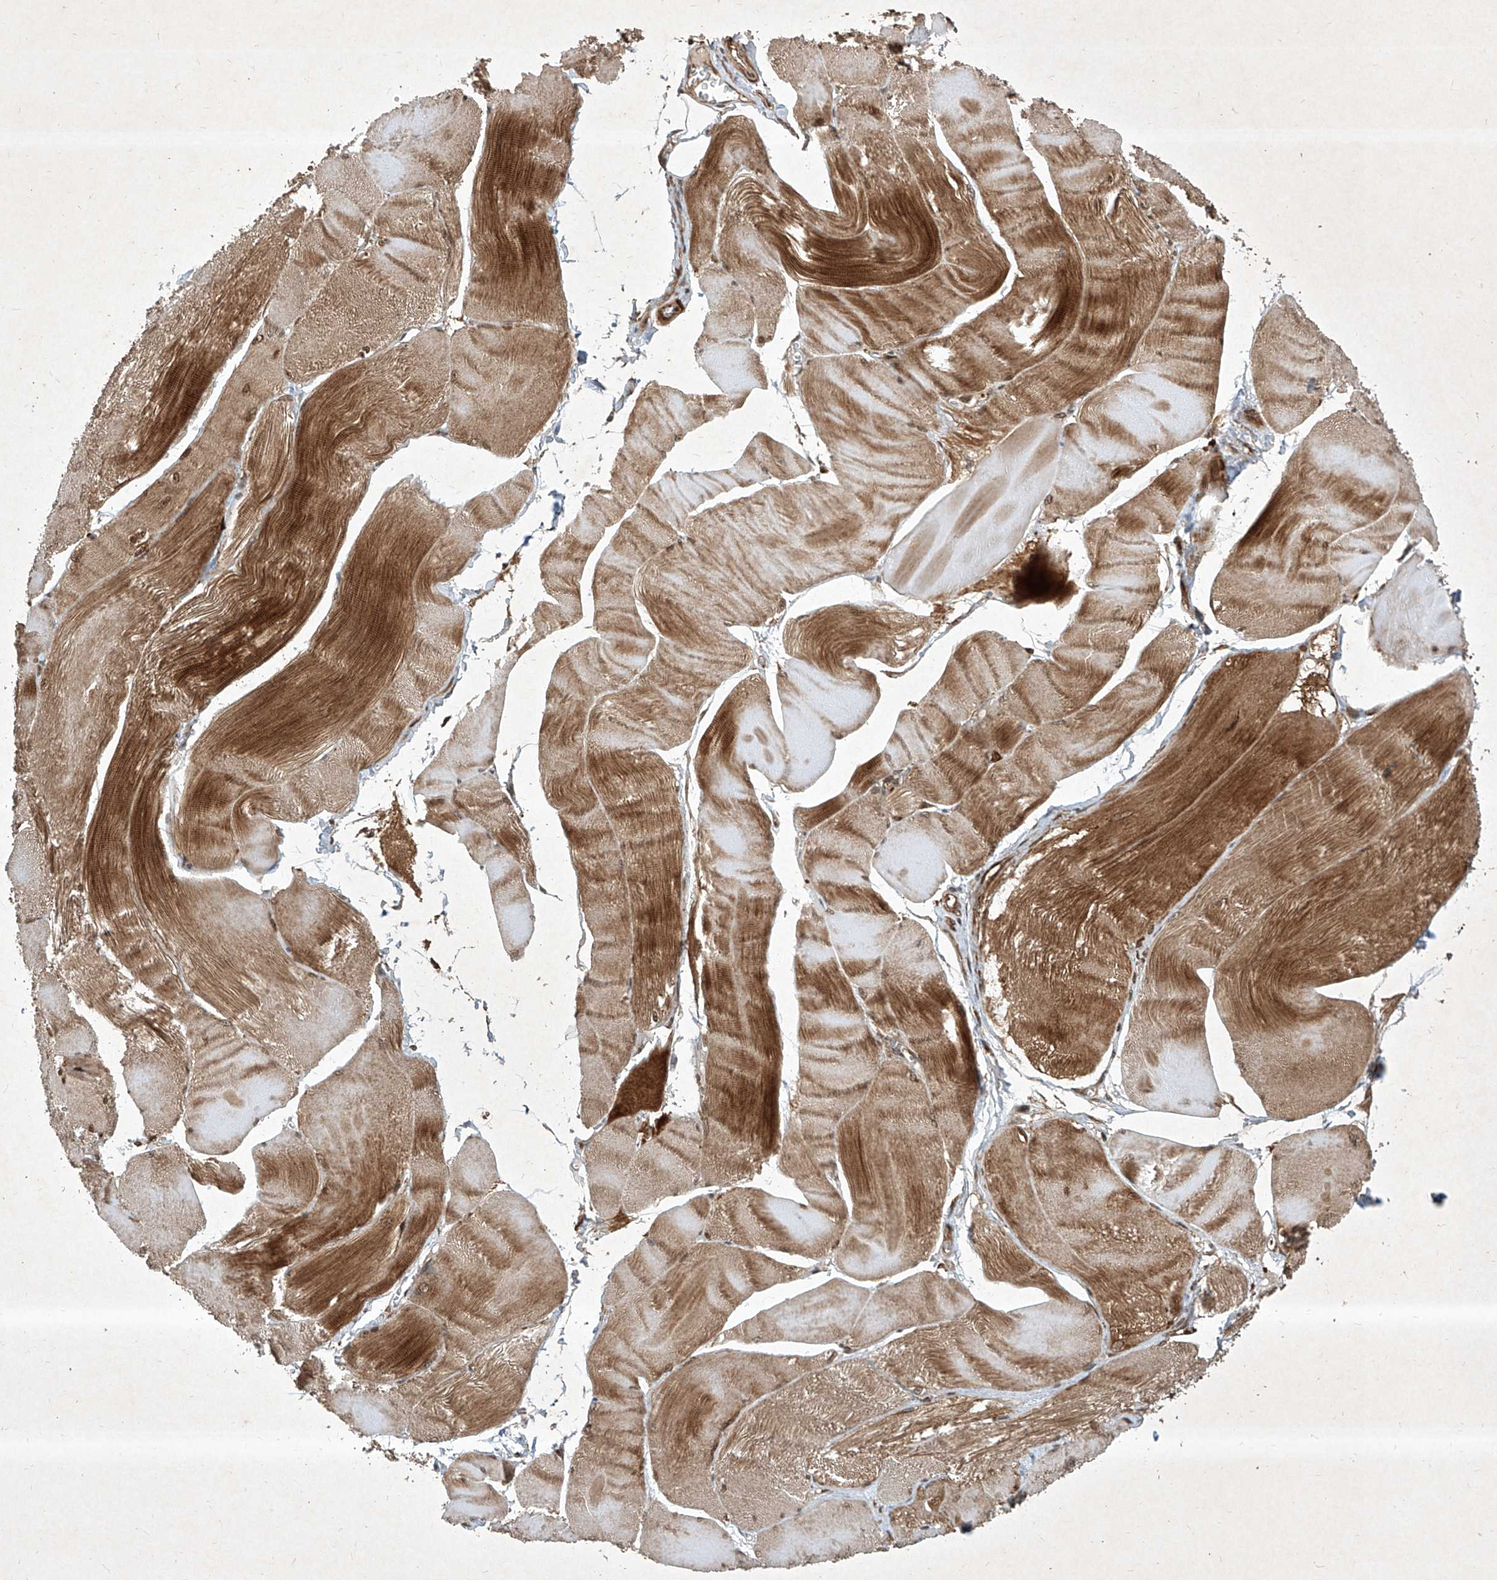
{"staining": {"intensity": "strong", "quantity": "25%-75%", "location": "cytoplasmic/membranous"}, "tissue": "skeletal muscle", "cell_type": "Myocytes", "image_type": "normal", "snomed": [{"axis": "morphology", "description": "Normal tissue, NOS"}, {"axis": "morphology", "description": "Basal cell carcinoma"}, {"axis": "topography", "description": "Skeletal muscle"}], "caption": "Strong cytoplasmic/membranous positivity is appreciated in about 25%-75% of myocytes in normal skeletal muscle. (DAB (3,3'-diaminobenzidine) = brown stain, brightfield microscopy at high magnification).", "gene": "MAGED2", "patient": {"sex": "female", "age": 64}}